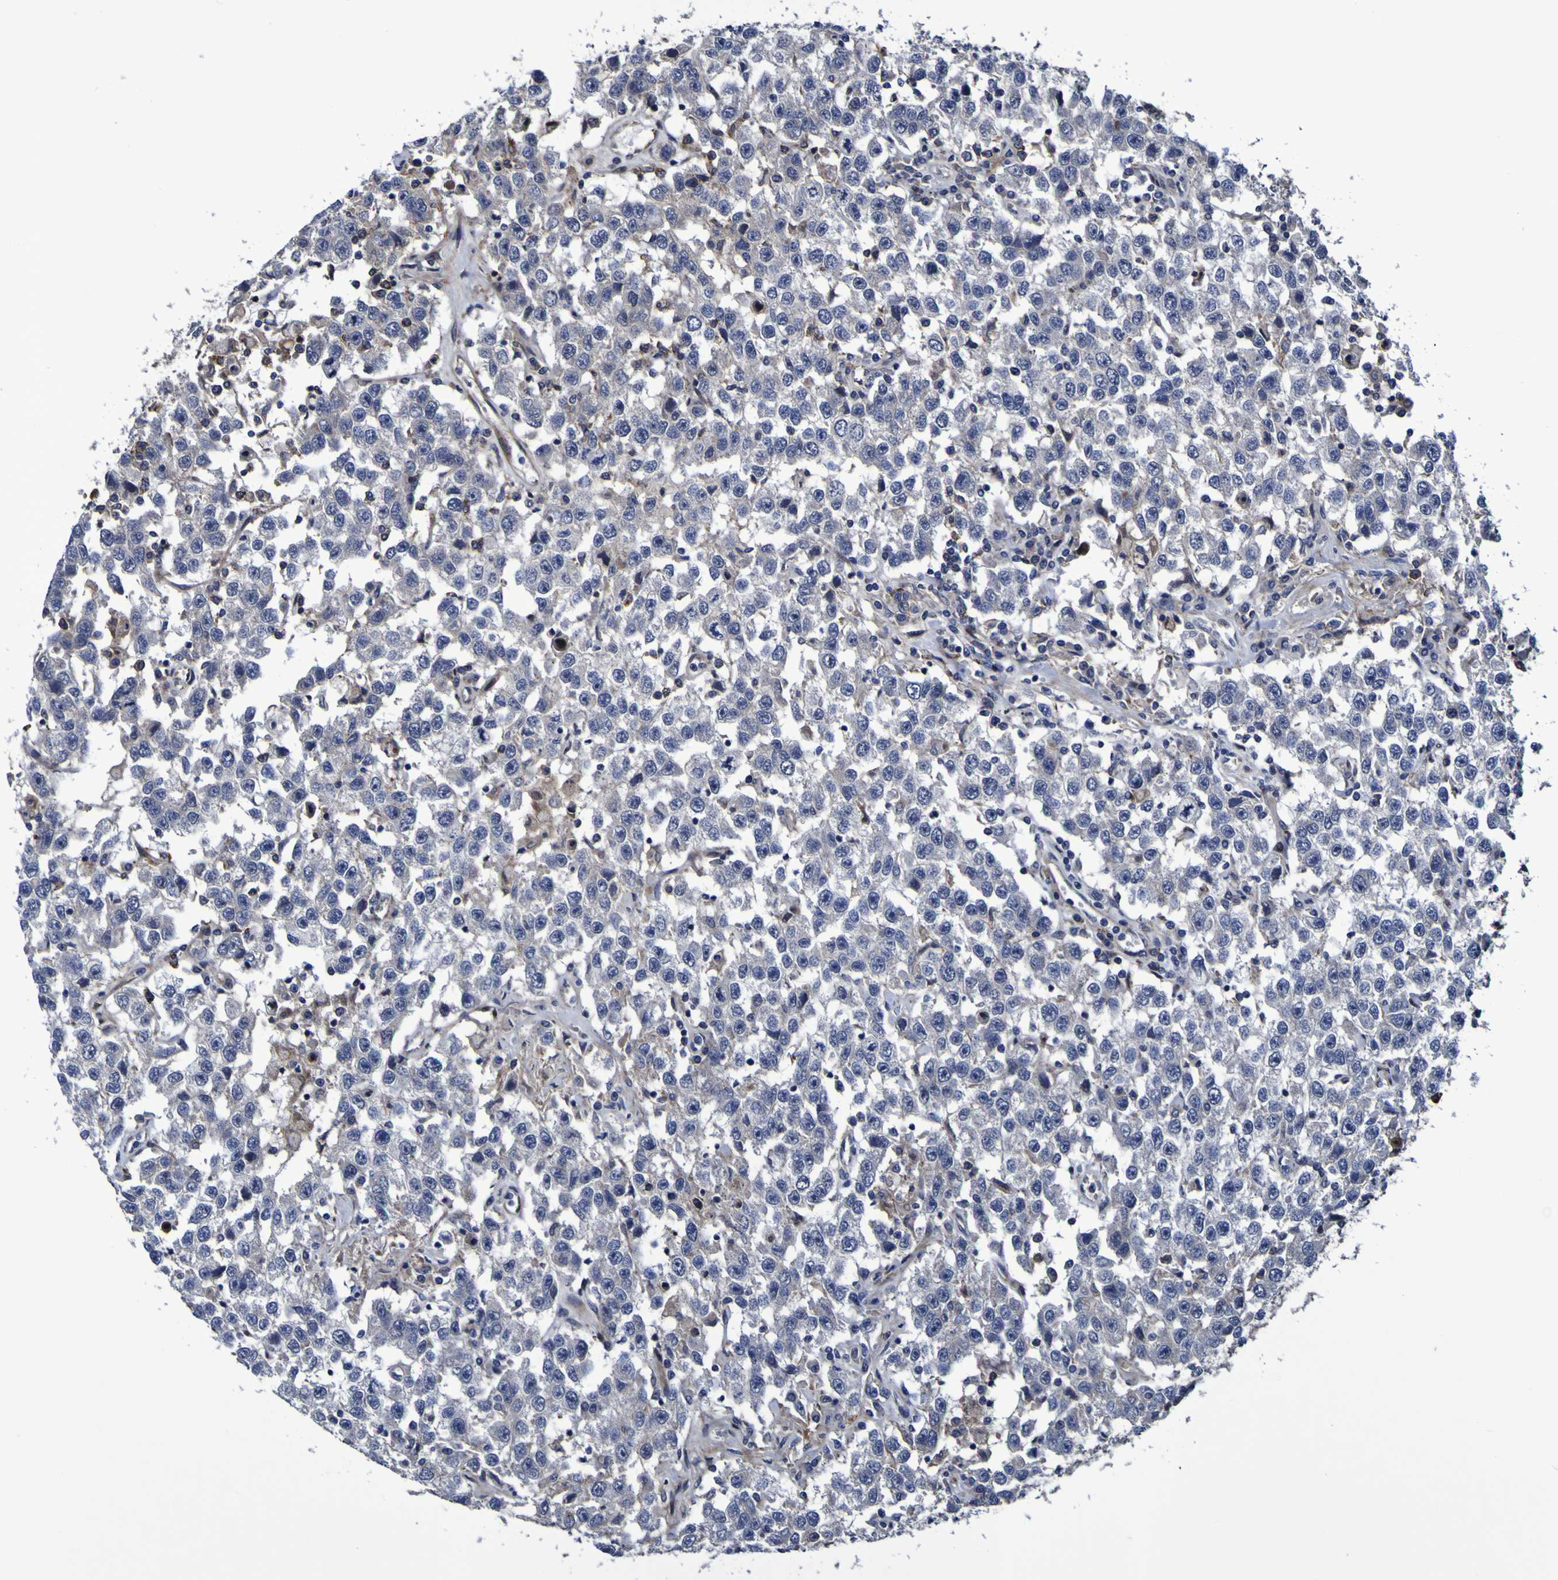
{"staining": {"intensity": "negative", "quantity": "none", "location": "none"}, "tissue": "testis cancer", "cell_type": "Tumor cells", "image_type": "cancer", "snomed": [{"axis": "morphology", "description": "Seminoma, NOS"}, {"axis": "topography", "description": "Testis"}], "caption": "Seminoma (testis) stained for a protein using immunohistochemistry (IHC) reveals no staining tumor cells.", "gene": "MGLL", "patient": {"sex": "male", "age": 41}}